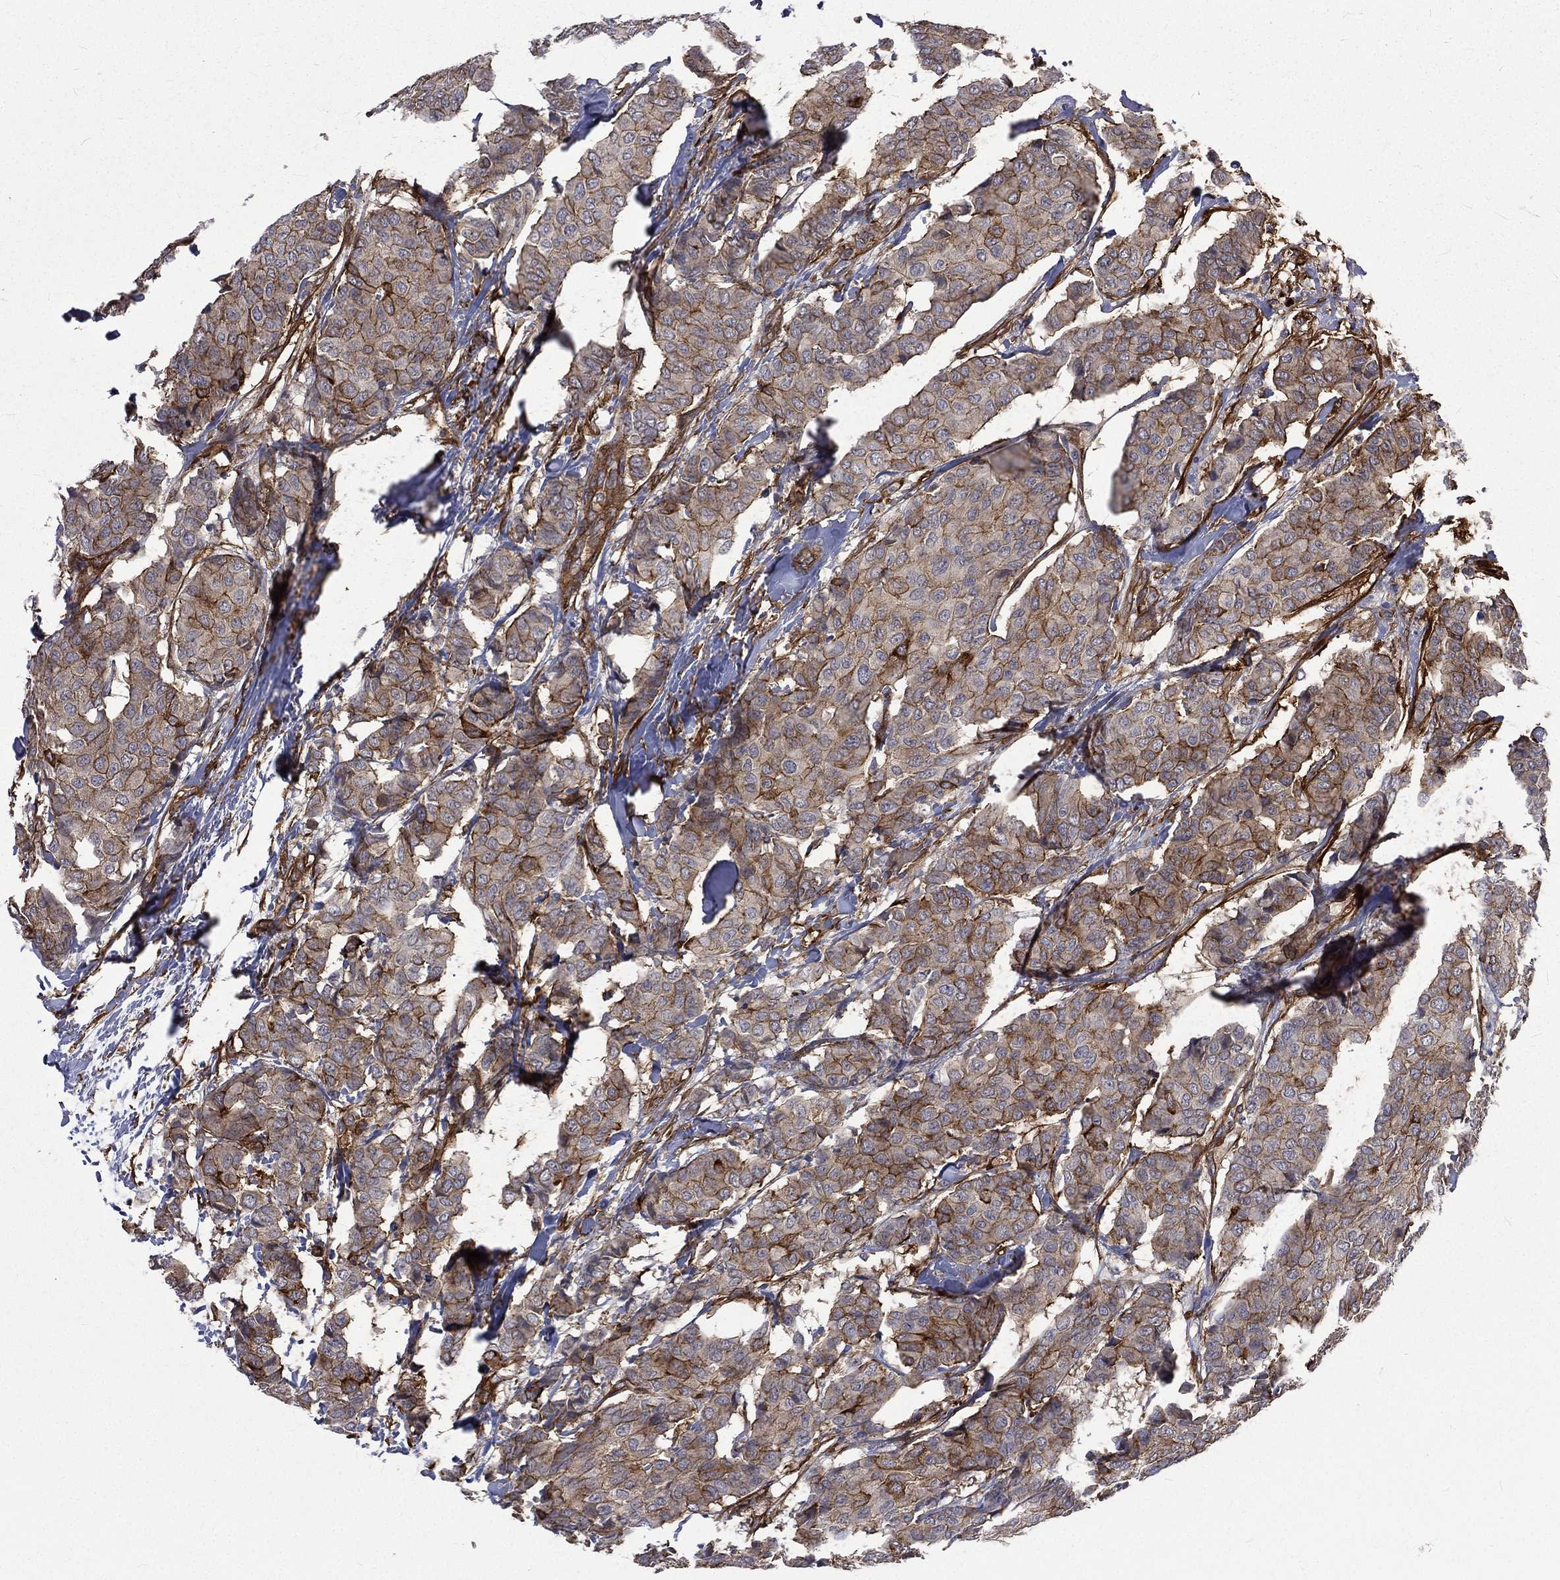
{"staining": {"intensity": "moderate", "quantity": ">75%", "location": "cytoplasmic/membranous"}, "tissue": "breast cancer", "cell_type": "Tumor cells", "image_type": "cancer", "snomed": [{"axis": "morphology", "description": "Duct carcinoma"}, {"axis": "topography", "description": "Breast"}], "caption": "This photomicrograph reveals immunohistochemistry staining of infiltrating ductal carcinoma (breast), with medium moderate cytoplasmic/membranous expression in about >75% of tumor cells.", "gene": "PPFIBP1", "patient": {"sex": "female", "age": 75}}